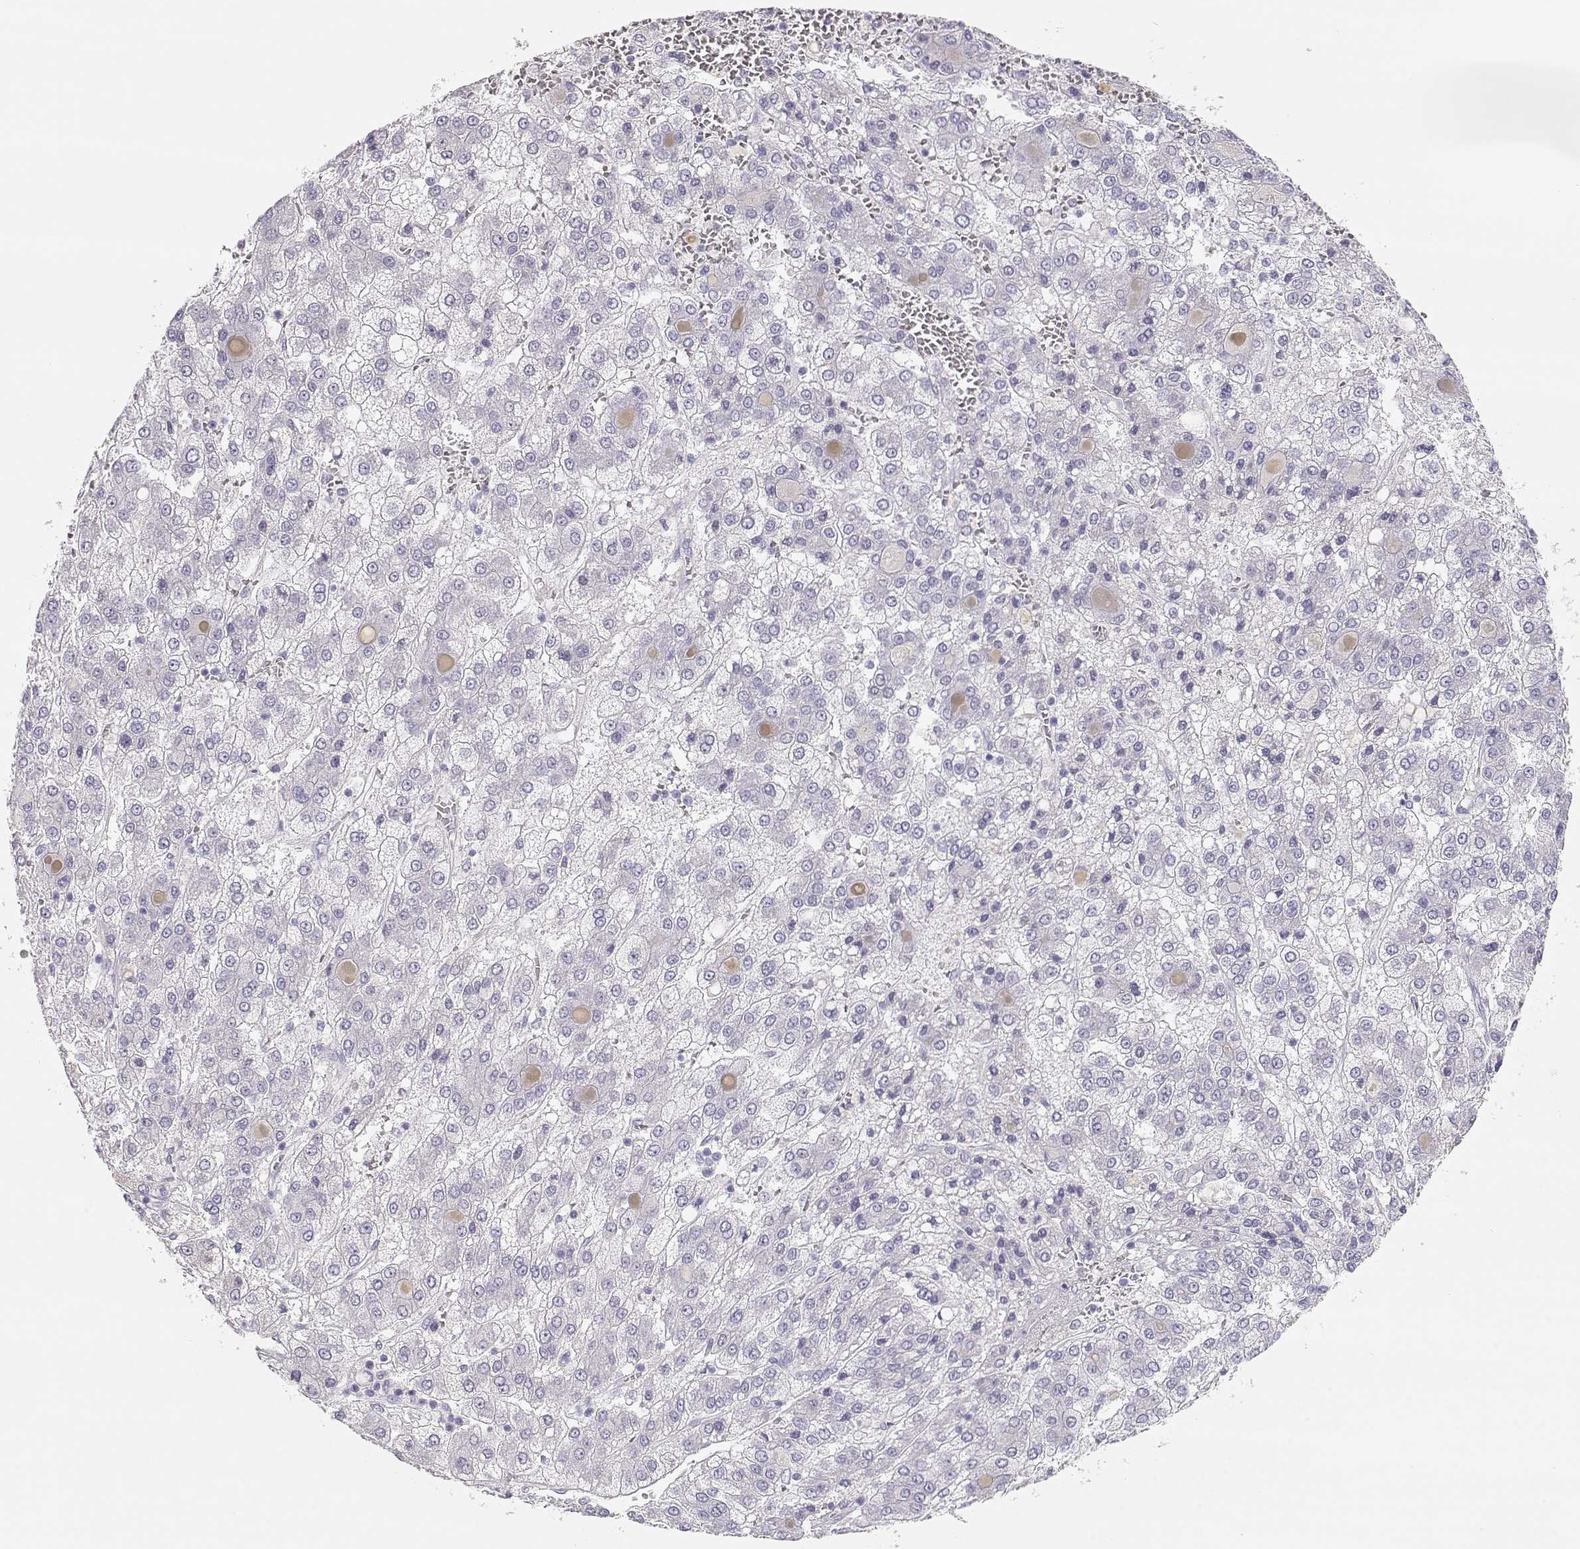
{"staining": {"intensity": "negative", "quantity": "none", "location": "none"}, "tissue": "liver cancer", "cell_type": "Tumor cells", "image_type": "cancer", "snomed": [{"axis": "morphology", "description": "Carcinoma, Hepatocellular, NOS"}, {"axis": "topography", "description": "Liver"}], "caption": "Immunohistochemistry photomicrograph of human liver hepatocellular carcinoma stained for a protein (brown), which shows no expression in tumor cells. The staining is performed using DAB brown chromogen with nuclei counter-stained in using hematoxylin.", "gene": "OPN5", "patient": {"sex": "male", "age": 73}}